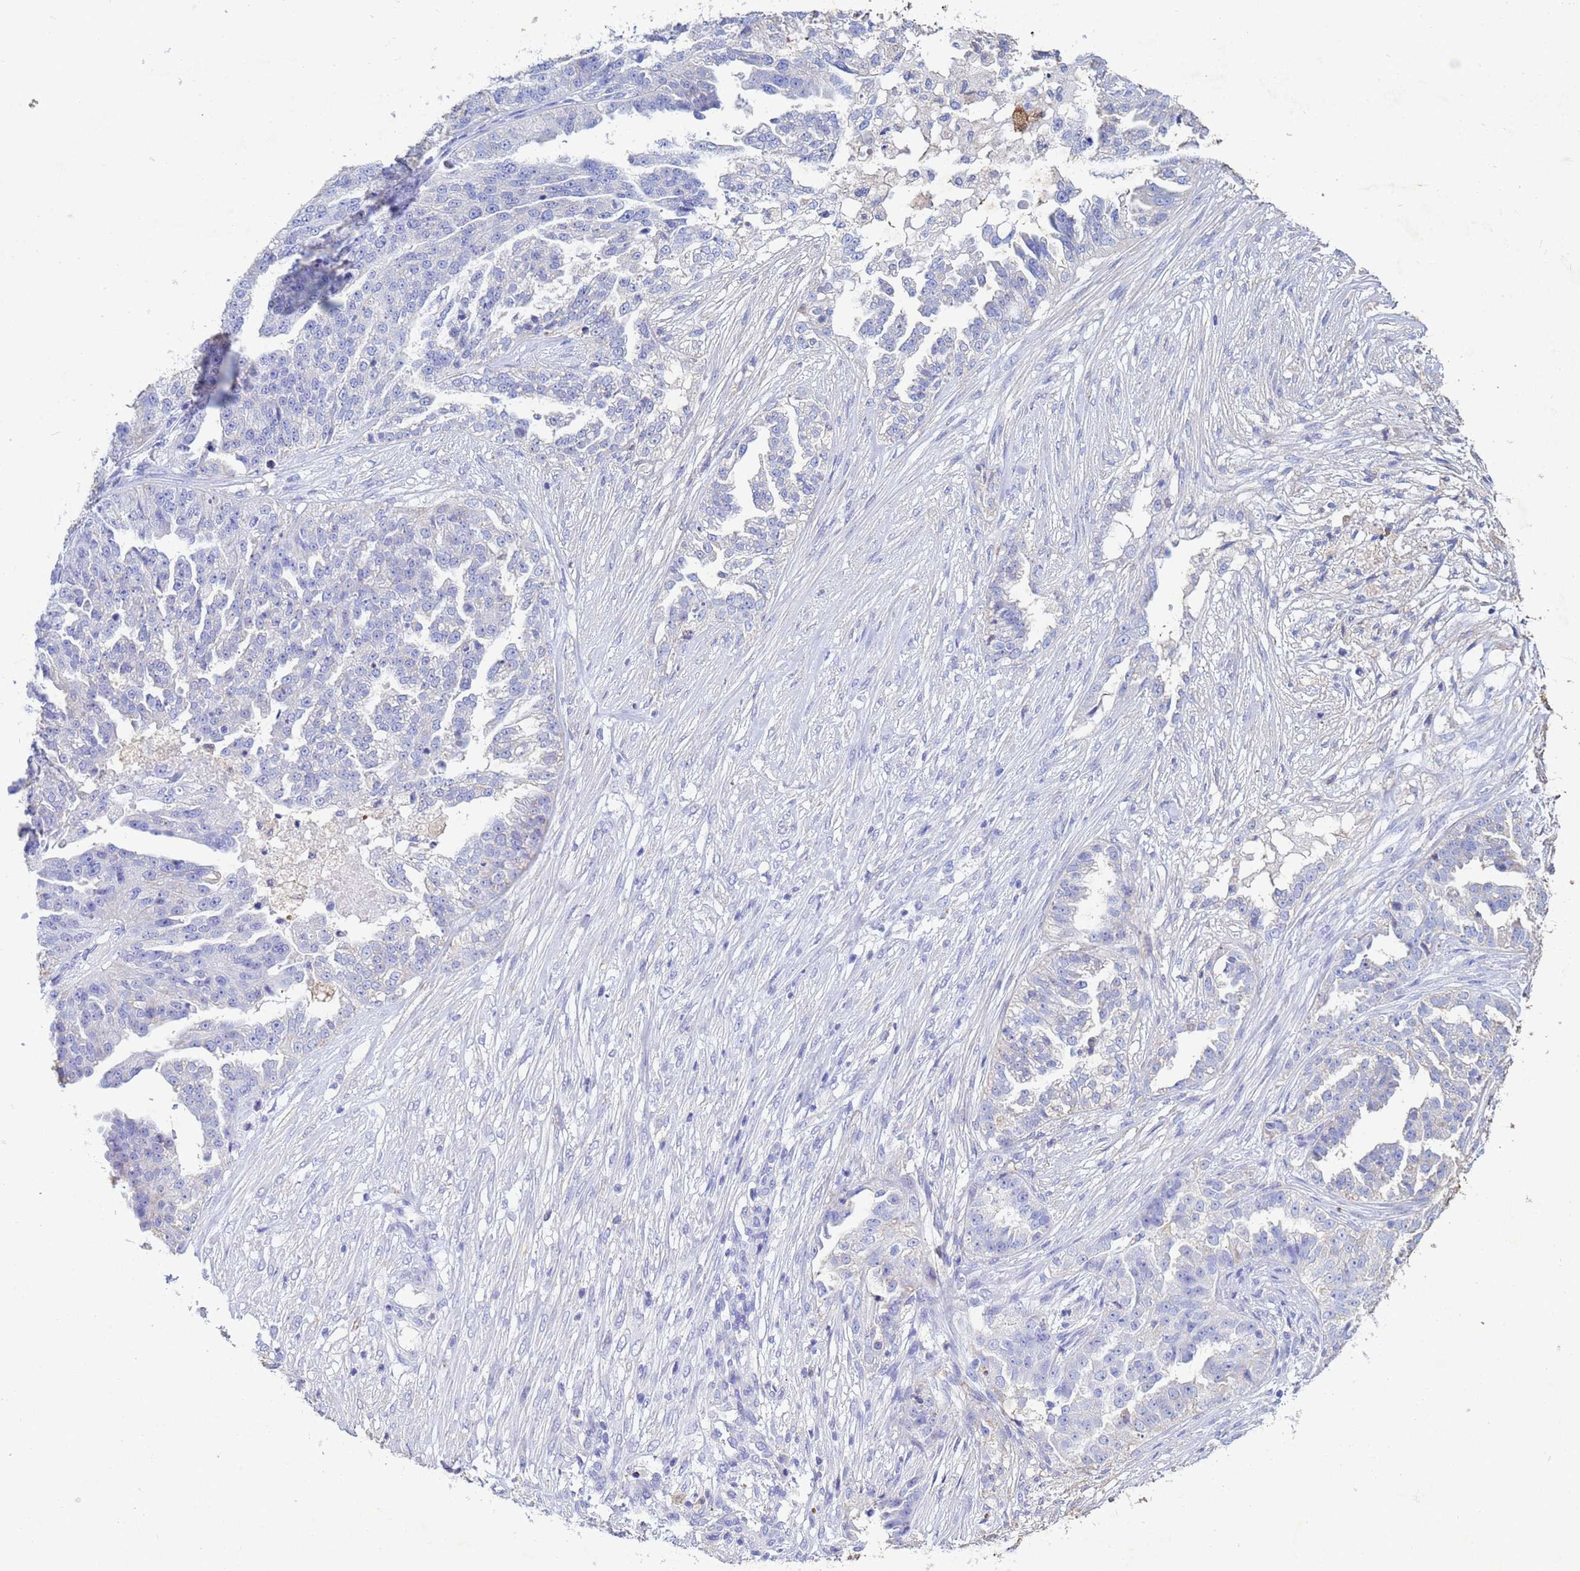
{"staining": {"intensity": "negative", "quantity": "none", "location": "none"}, "tissue": "ovarian cancer", "cell_type": "Tumor cells", "image_type": "cancer", "snomed": [{"axis": "morphology", "description": "Cystadenocarcinoma, serous, NOS"}, {"axis": "topography", "description": "Ovary"}], "caption": "Human serous cystadenocarcinoma (ovarian) stained for a protein using immunohistochemistry (IHC) shows no expression in tumor cells.", "gene": "CSTB", "patient": {"sex": "female", "age": 58}}